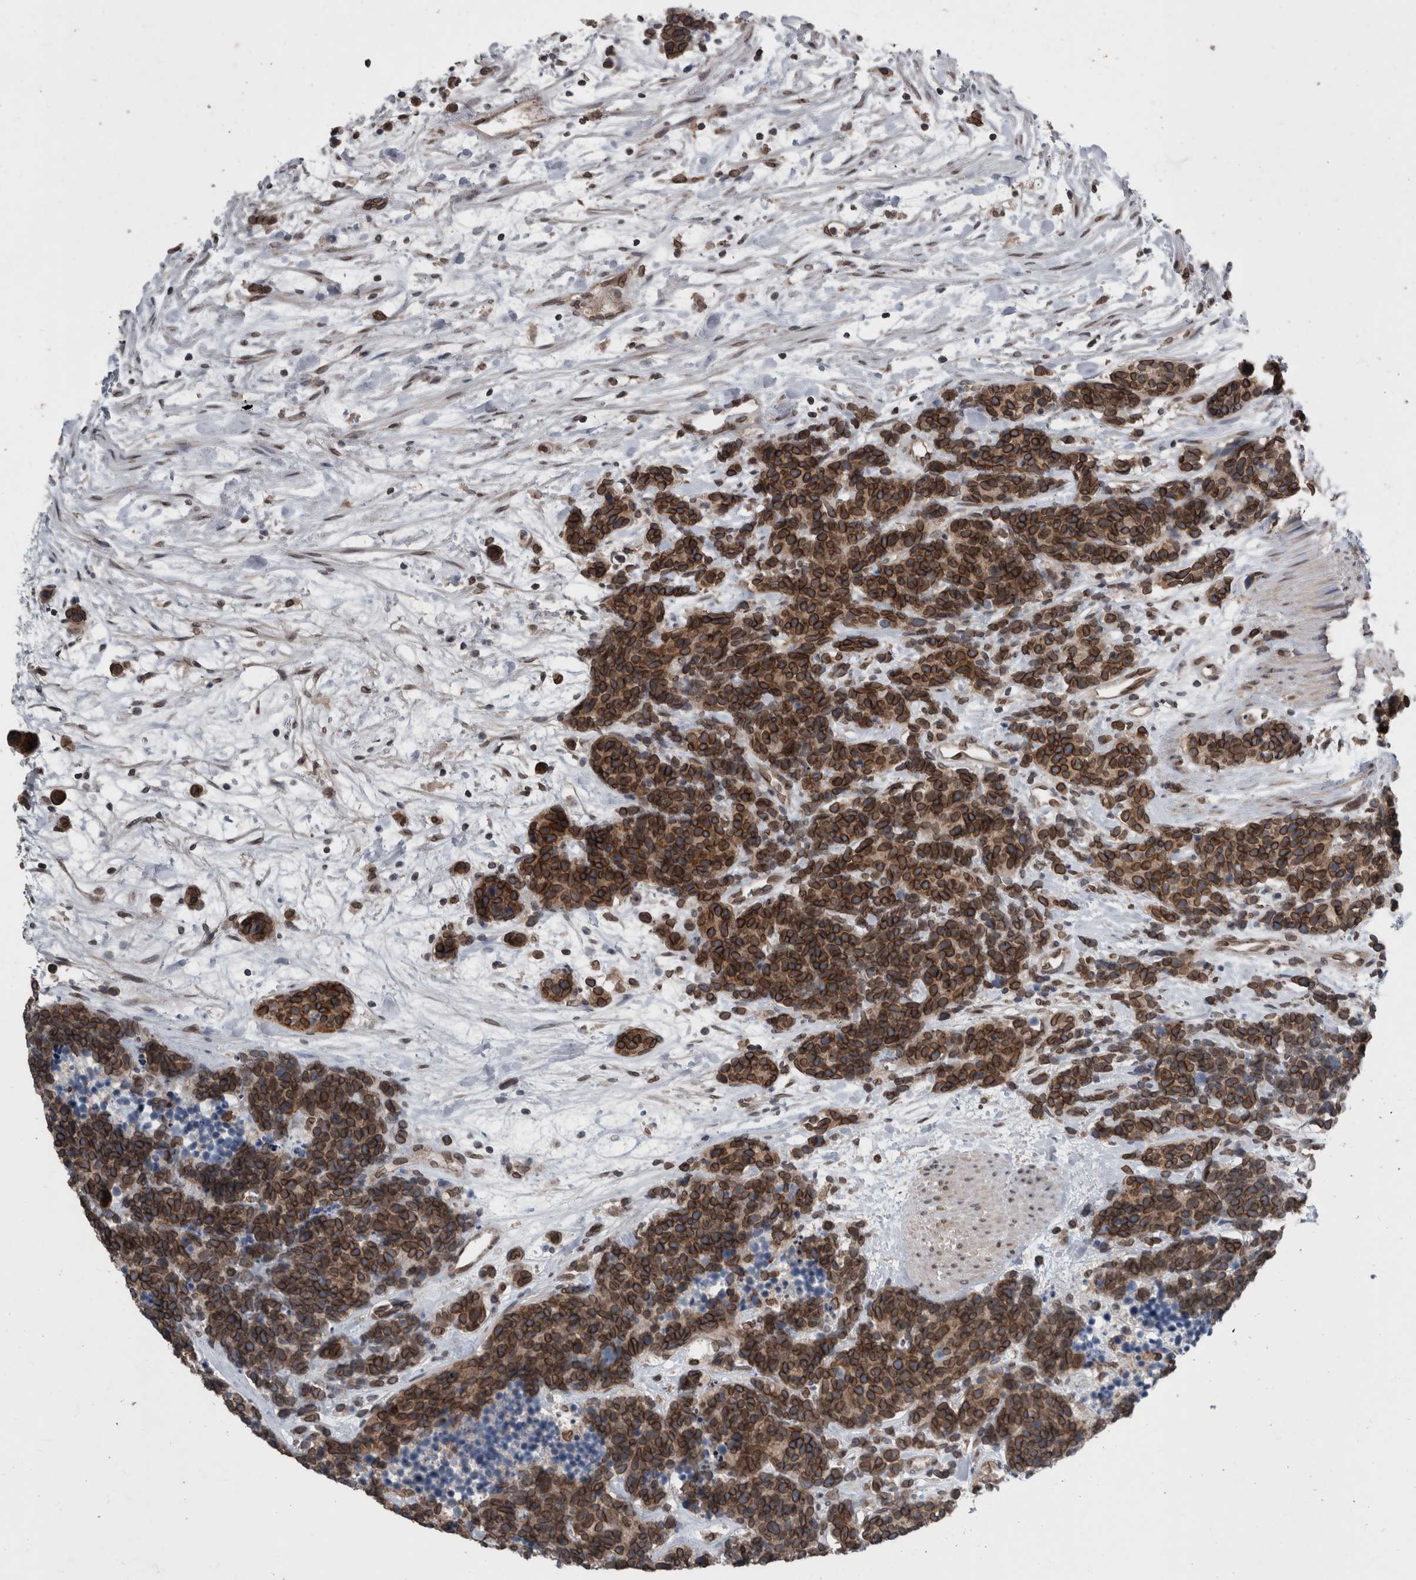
{"staining": {"intensity": "strong", "quantity": ">75%", "location": "cytoplasmic/membranous,nuclear"}, "tissue": "carcinoid", "cell_type": "Tumor cells", "image_type": "cancer", "snomed": [{"axis": "morphology", "description": "Carcinoma, NOS"}, {"axis": "morphology", "description": "Carcinoid, malignant, NOS"}, {"axis": "topography", "description": "Urinary bladder"}], "caption": "This histopathology image reveals IHC staining of human carcinoid, with high strong cytoplasmic/membranous and nuclear positivity in approximately >75% of tumor cells.", "gene": "RANBP2", "patient": {"sex": "male", "age": 57}}